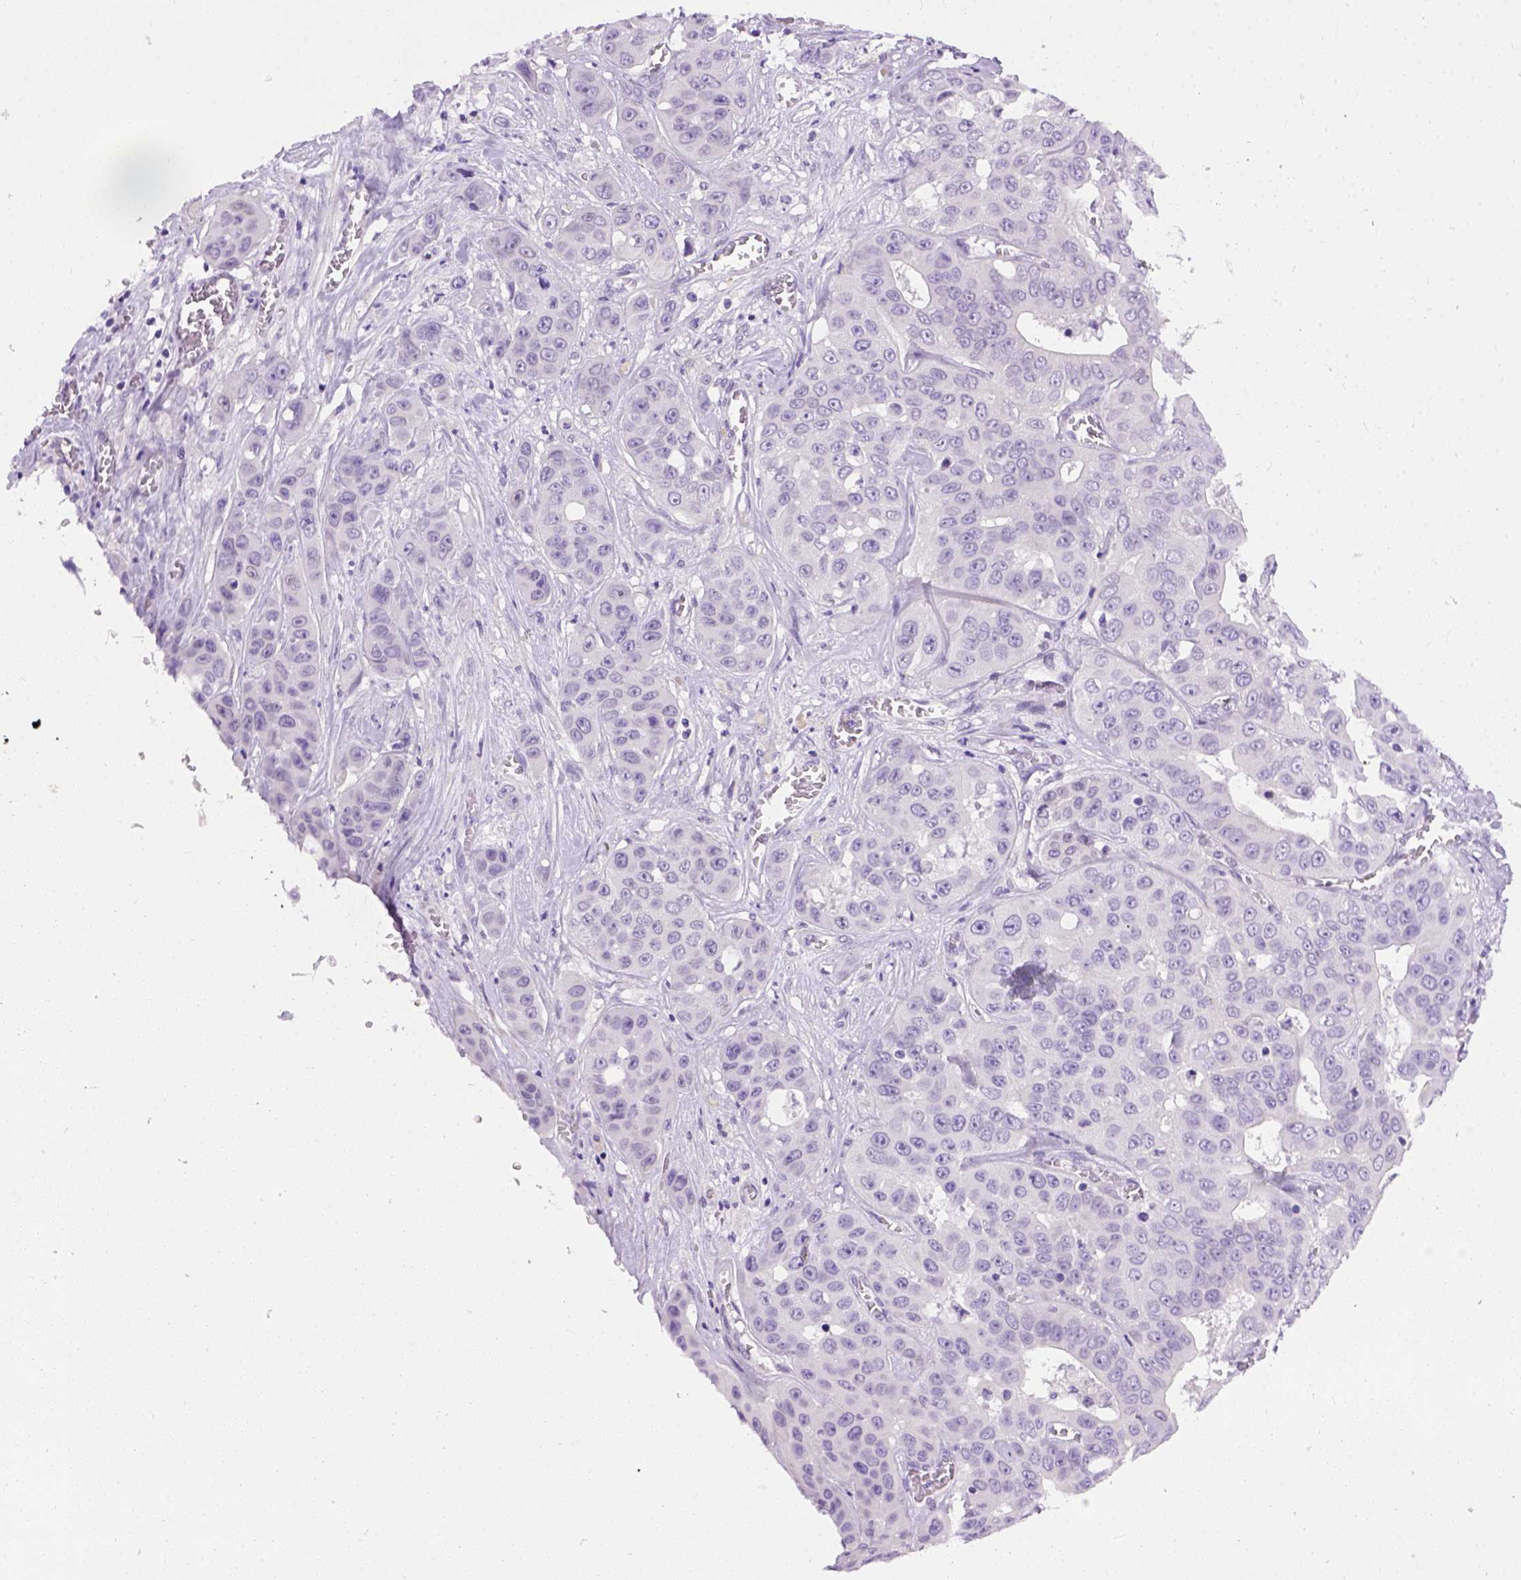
{"staining": {"intensity": "negative", "quantity": "none", "location": "none"}, "tissue": "liver cancer", "cell_type": "Tumor cells", "image_type": "cancer", "snomed": [{"axis": "morphology", "description": "Cholangiocarcinoma"}, {"axis": "topography", "description": "Liver"}], "caption": "A micrograph of cholangiocarcinoma (liver) stained for a protein reveals no brown staining in tumor cells. The staining is performed using DAB (3,3'-diaminobenzidine) brown chromogen with nuclei counter-stained in using hematoxylin.", "gene": "FAM184B", "patient": {"sex": "female", "age": 52}}